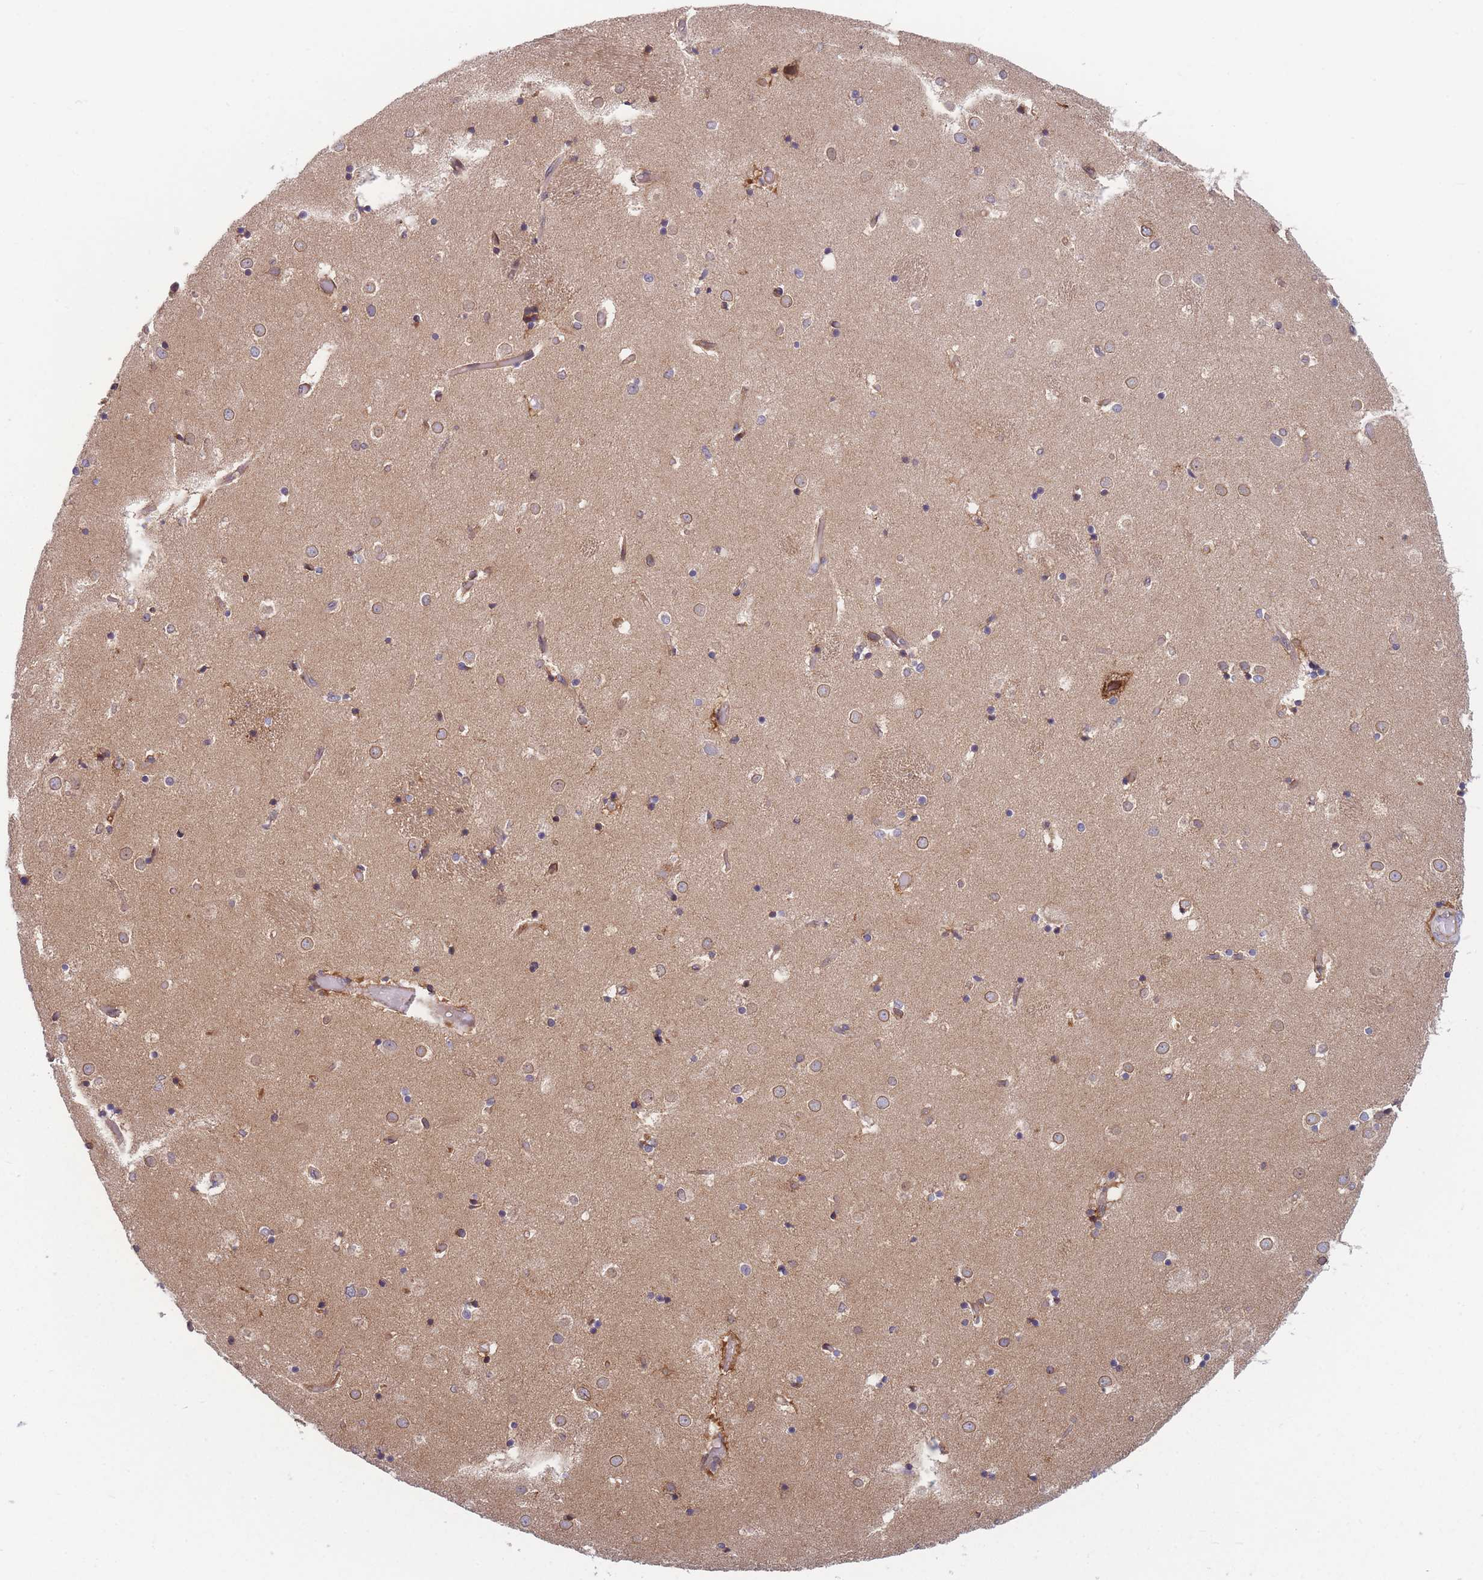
{"staining": {"intensity": "moderate", "quantity": "25%-75%", "location": "cytoplasmic/membranous"}, "tissue": "caudate", "cell_type": "Glial cells", "image_type": "normal", "snomed": [{"axis": "morphology", "description": "Normal tissue, NOS"}, {"axis": "topography", "description": "Lateral ventricle wall"}], "caption": "Immunohistochemistry (IHC) of normal human caudate exhibits medium levels of moderate cytoplasmic/membranous positivity in approximately 25%-75% of glial cells. Using DAB (brown) and hematoxylin (blue) stains, captured at high magnification using brightfield microscopy.", "gene": "TMEM131L", "patient": {"sex": "female", "age": 52}}